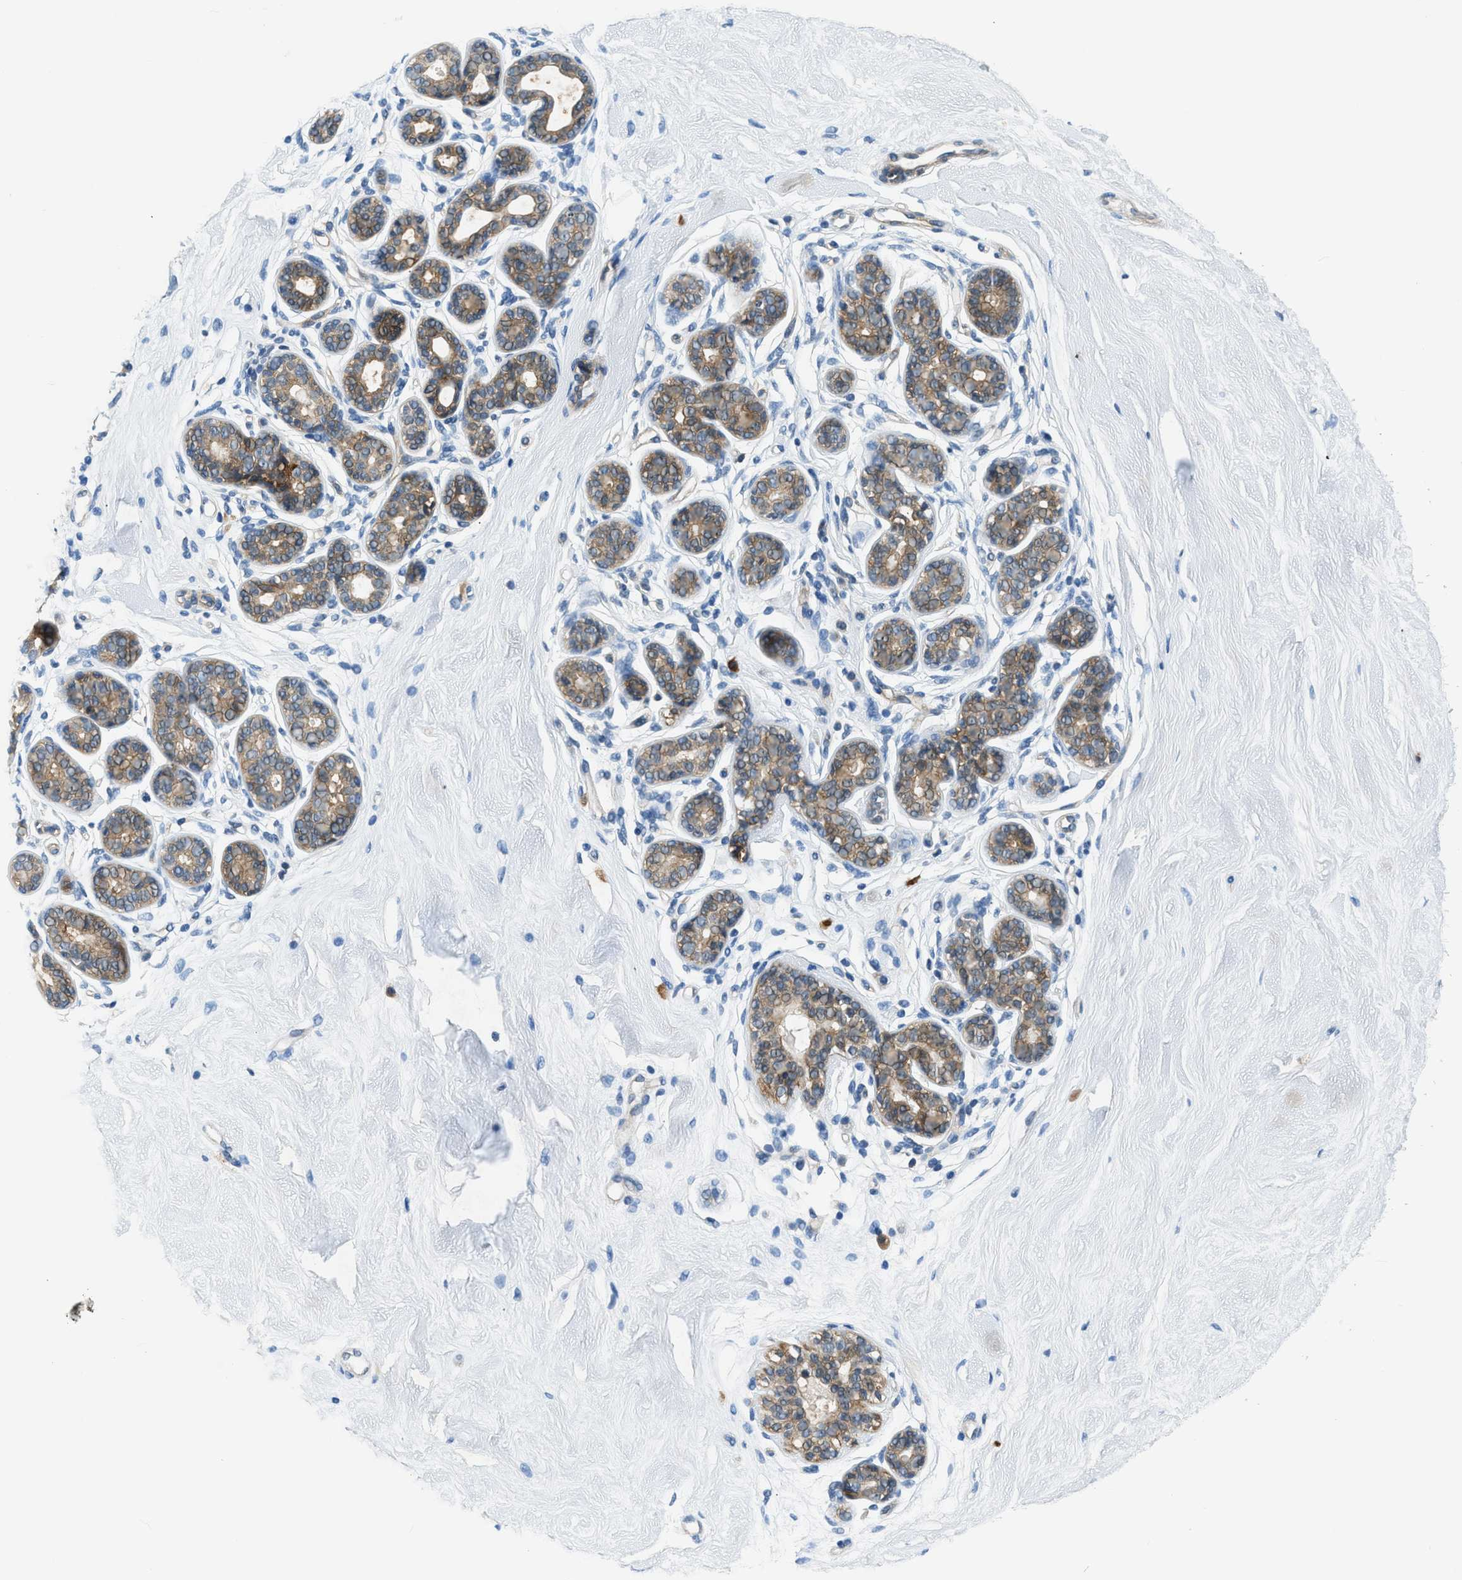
{"staining": {"intensity": "negative", "quantity": "none", "location": "none"}, "tissue": "breast", "cell_type": "Adipocytes", "image_type": "normal", "snomed": [{"axis": "morphology", "description": "Normal tissue, NOS"}, {"axis": "topography", "description": "Breast"}], "caption": "A high-resolution image shows immunohistochemistry (IHC) staining of unremarkable breast, which reveals no significant expression in adipocytes. (DAB immunohistochemistry visualized using brightfield microscopy, high magnification).", "gene": "CBLB", "patient": {"sex": "female", "age": 22}}